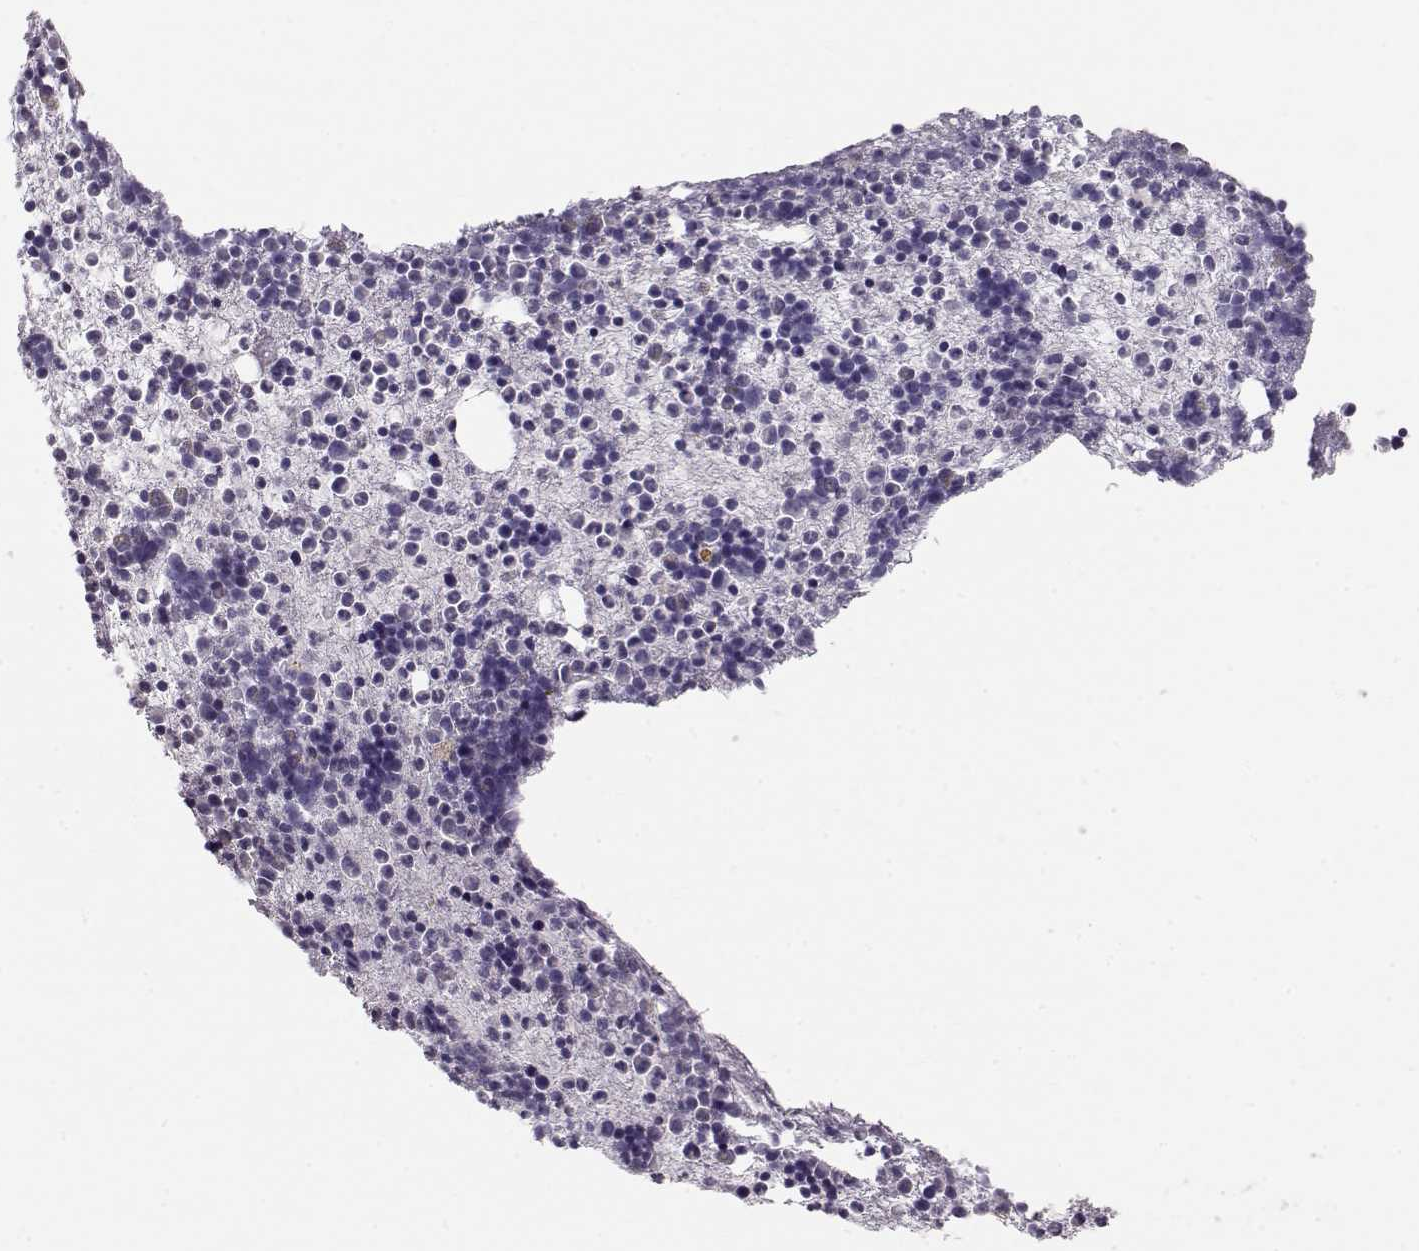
{"staining": {"intensity": "negative", "quantity": "none", "location": "none"}, "tissue": "bone marrow", "cell_type": "Hematopoietic cells", "image_type": "normal", "snomed": [{"axis": "morphology", "description": "Normal tissue, NOS"}, {"axis": "topography", "description": "Bone marrow"}], "caption": "Photomicrograph shows no significant protein staining in hematopoietic cells of normal bone marrow.", "gene": "GPR26", "patient": {"sex": "male", "age": 54}}